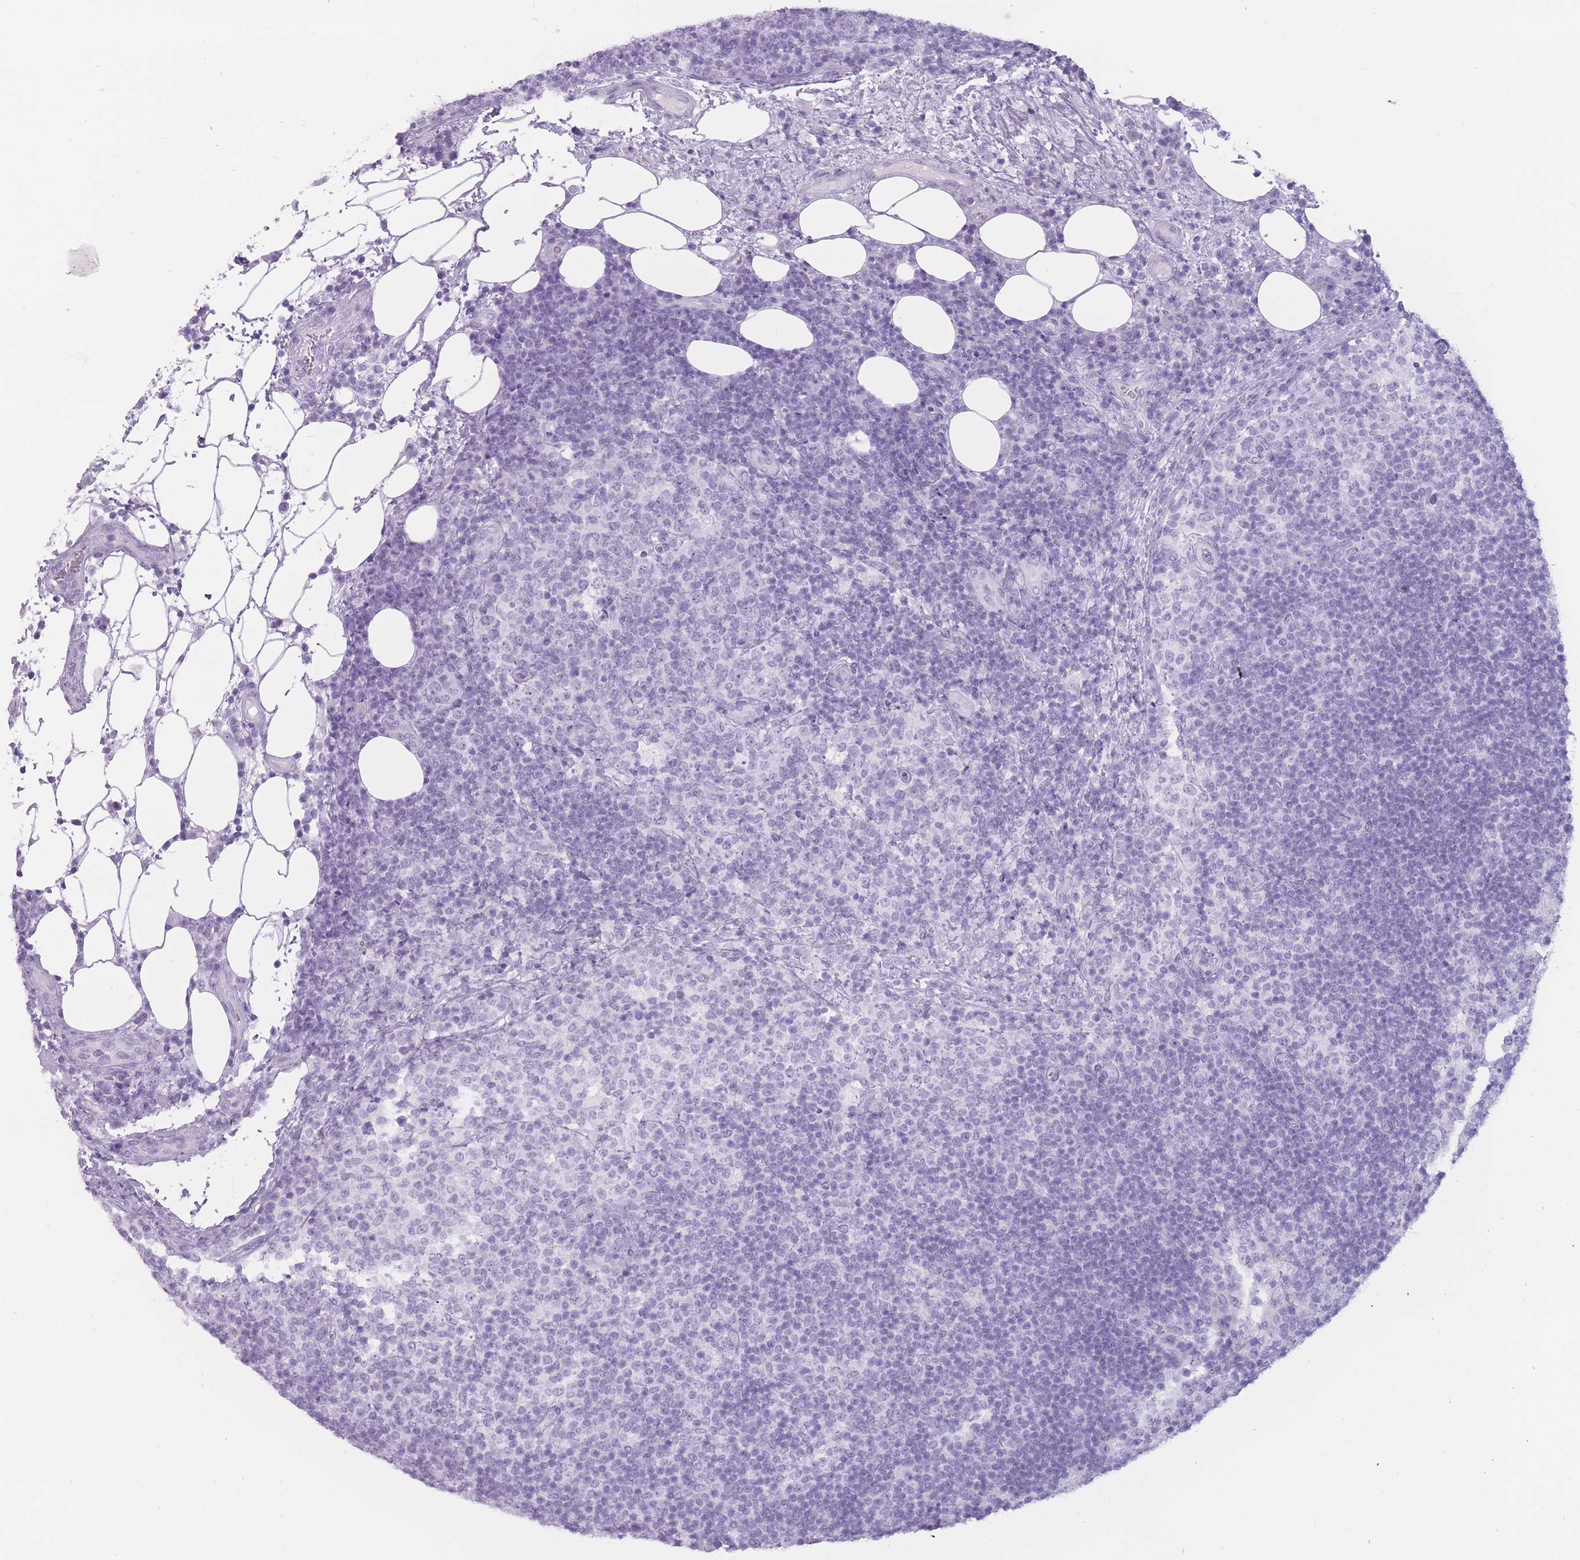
{"staining": {"intensity": "negative", "quantity": "none", "location": "none"}, "tissue": "lymph node", "cell_type": "Germinal center cells", "image_type": "normal", "snomed": [{"axis": "morphology", "description": "Normal tissue, NOS"}, {"axis": "topography", "description": "Lymph node"}], "caption": "DAB immunohistochemical staining of unremarkable human lymph node shows no significant staining in germinal center cells.", "gene": "PNMA3", "patient": {"sex": "female", "age": 31}}